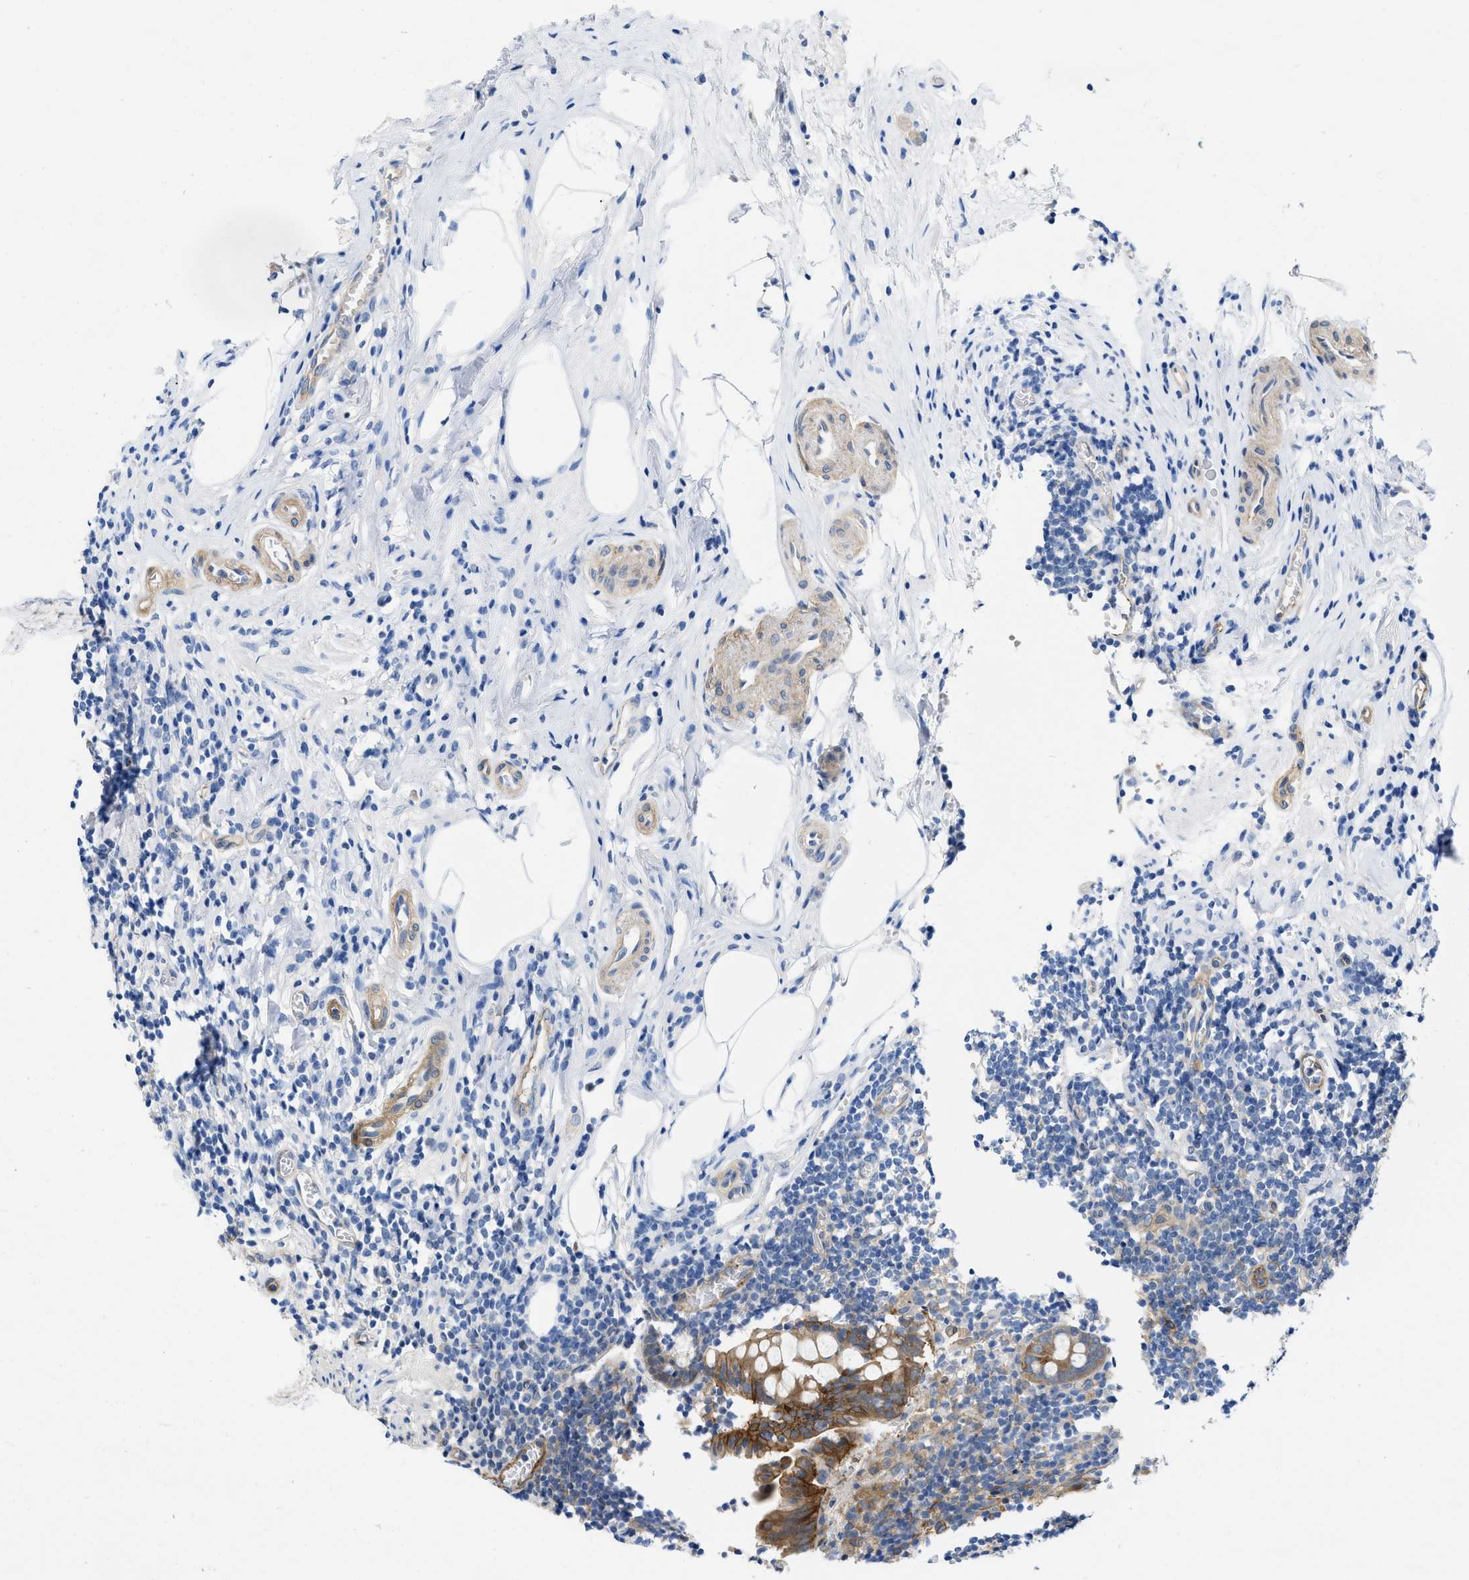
{"staining": {"intensity": "moderate", "quantity": ">75%", "location": "cytoplasmic/membranous"}, "tissue": "appendix", "cell_type": "Glandular cells", "image_type": "normal", "snomed": [{"axis": "morphology", "description": "Normal tissue, NOS"}, {"axis": "topography", "description": "Appendix"}], "caption": "Unremarkable appendix exhibits moderate cytoplasmic/membranous expression in approximately >75% of glandular cells The protein is stained brown, and the nuclei are stained in blue (DAB IHC with brightfield microscopy, high magnification)..", "gene": "PDLIM5", "patient": {"sex": "male", "age": 38}}